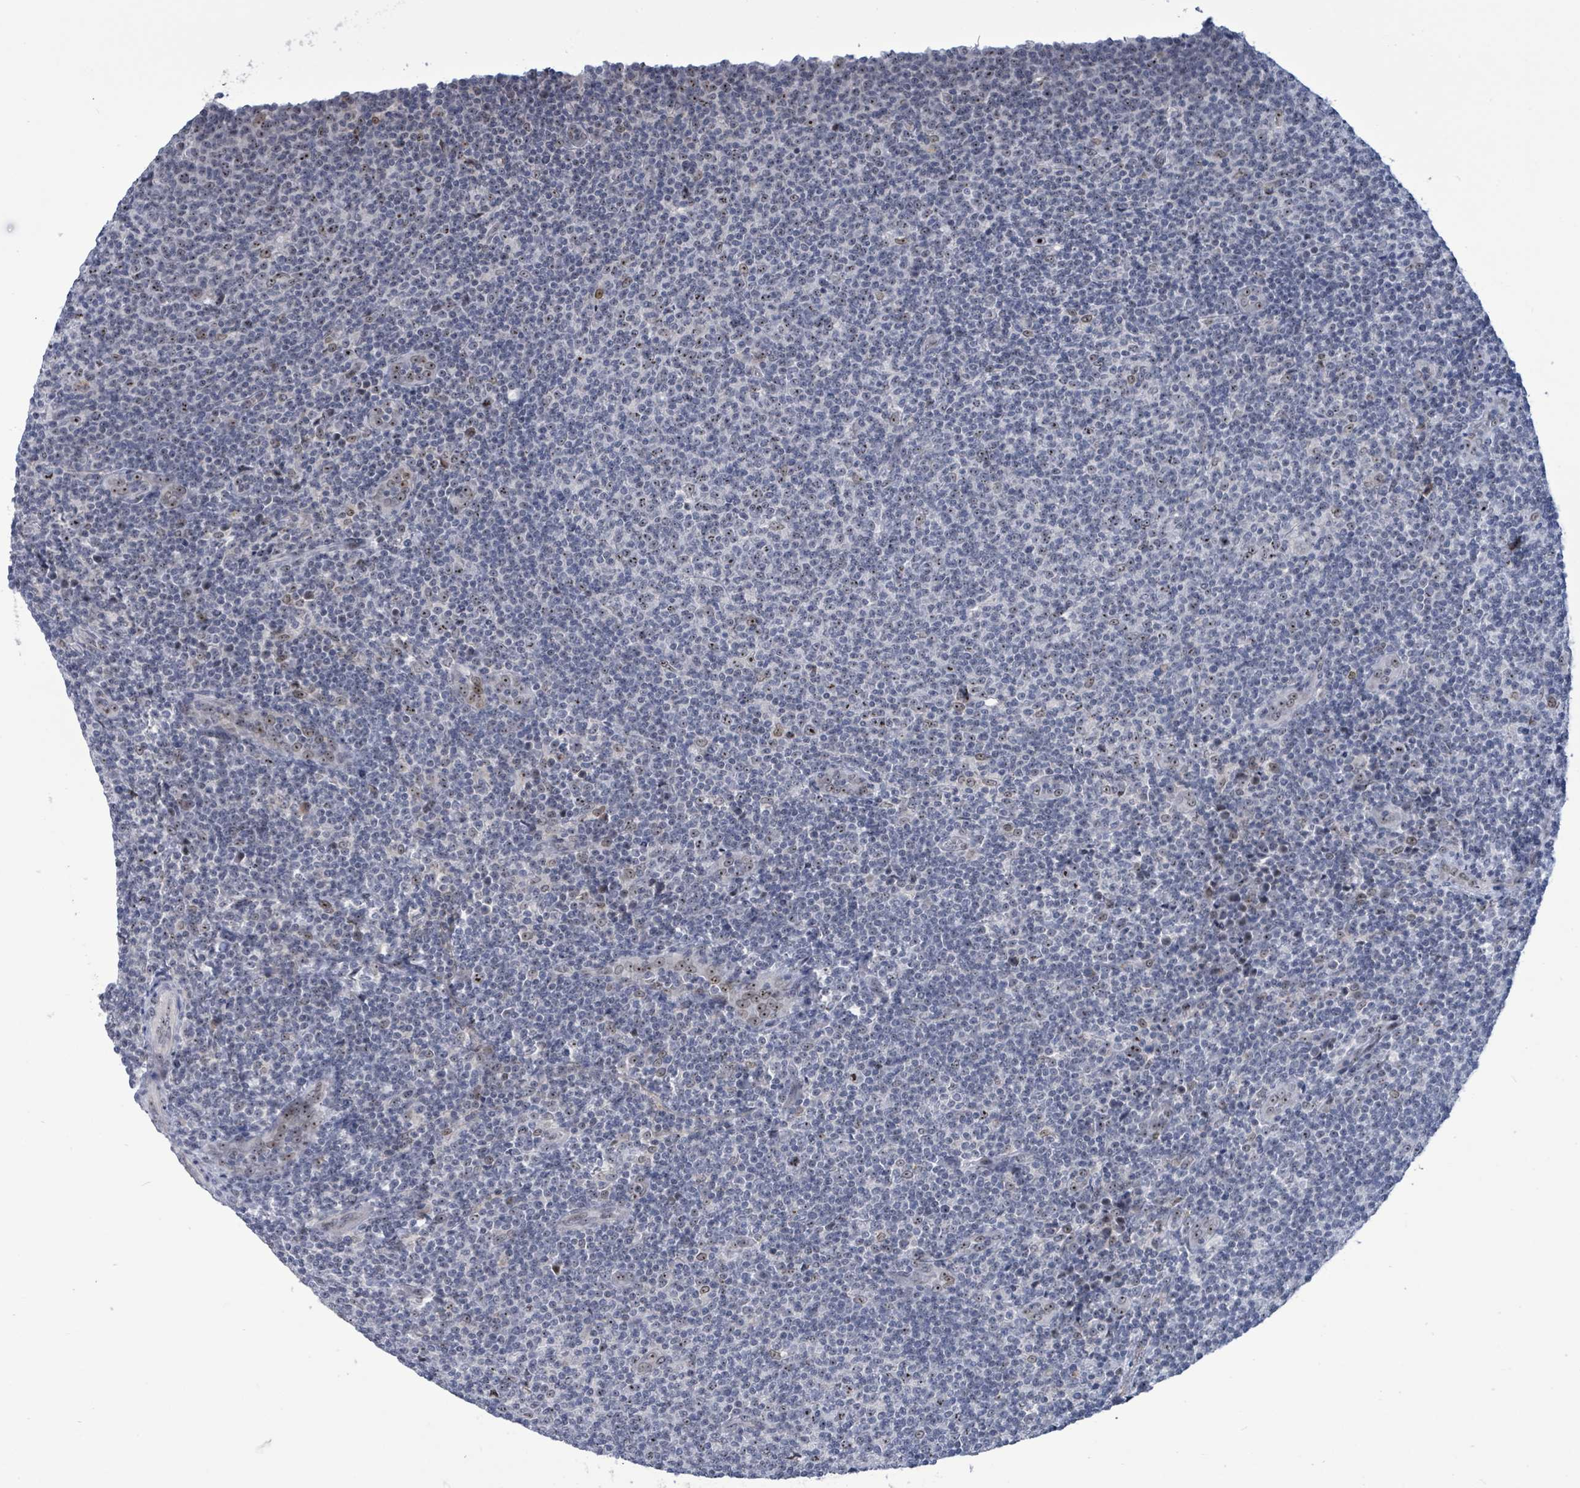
{"staining": {"intensity": "negative", "quantity": "none", "location": "none"}, "tissue": "lymphoma", "cell_type": "Tumor cells", "image_type": "cancer", "snomed": [{"axis": "morphology", "description": "Malignant lymphoma, non-Hodgkin's type, Low grade"}, {"axis": "topography", "description": "Lymph node"}], "caption": "High magnification brightfield microscopy of malignant lymphoma, non-Hodgkin's type (low-grade) stained with DAB (brown) and counterstained with hematoxylin (blue): tumor cells show no significant expression.", "gene": "RRN3", "patient": {"sex": "male", "age": 66}}